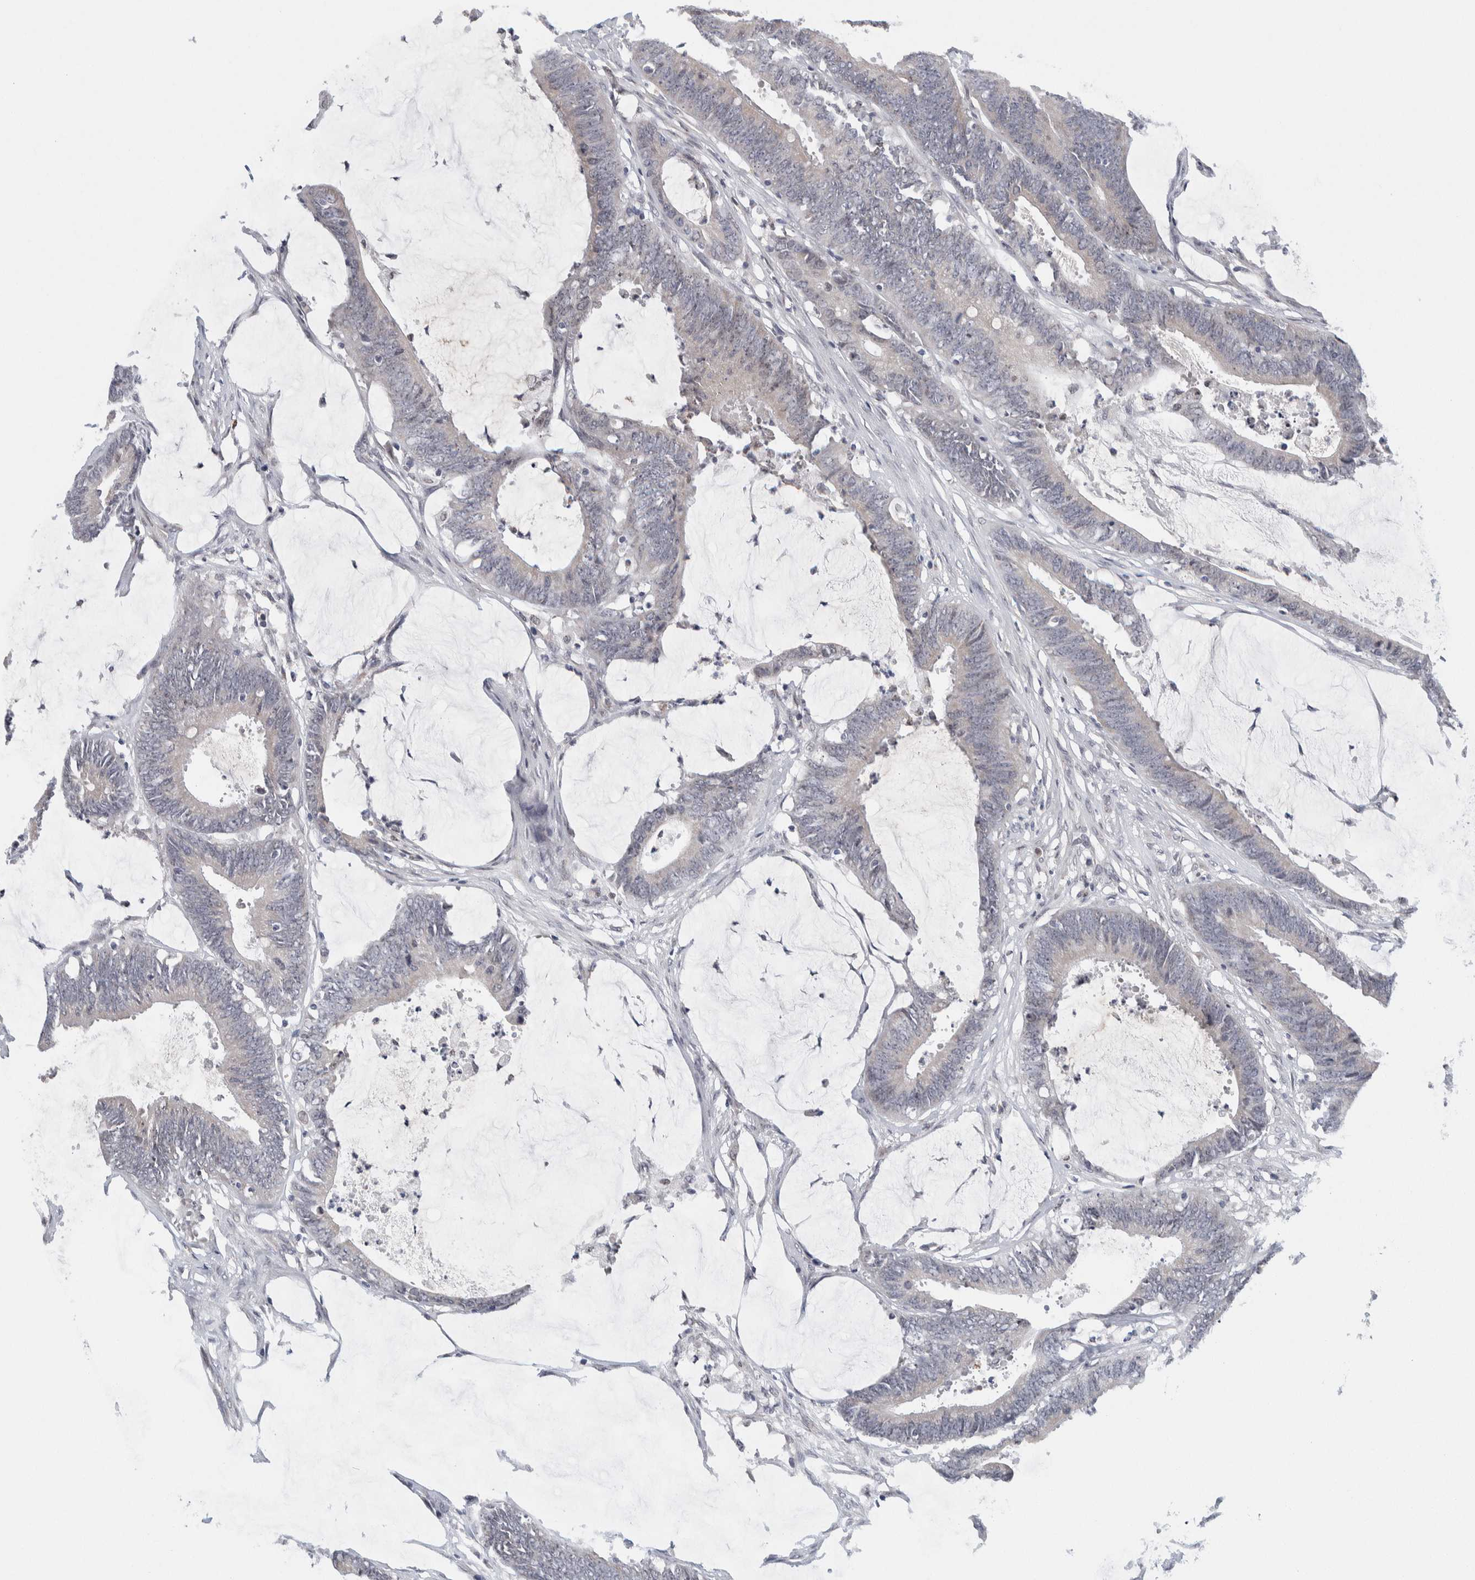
{"staining": {"intensity": "negative", "quantity": "none", "location": "none"}, "tissue": "colorectal cancer", "cell_type": "Tumor cells", "image_type": "cancer", "snomed": [{"axis": "morphology", "description": "Adenocarcinoma, NOS"}, {"axis": "topography", "description": "Rectum"}], "caption": "Human colorectal cancer stained for a protein using IHC exhibits no positivity in tumor cells.", "gene": "NEUROD1", "patient": {"sex": "female", "age": 66}}